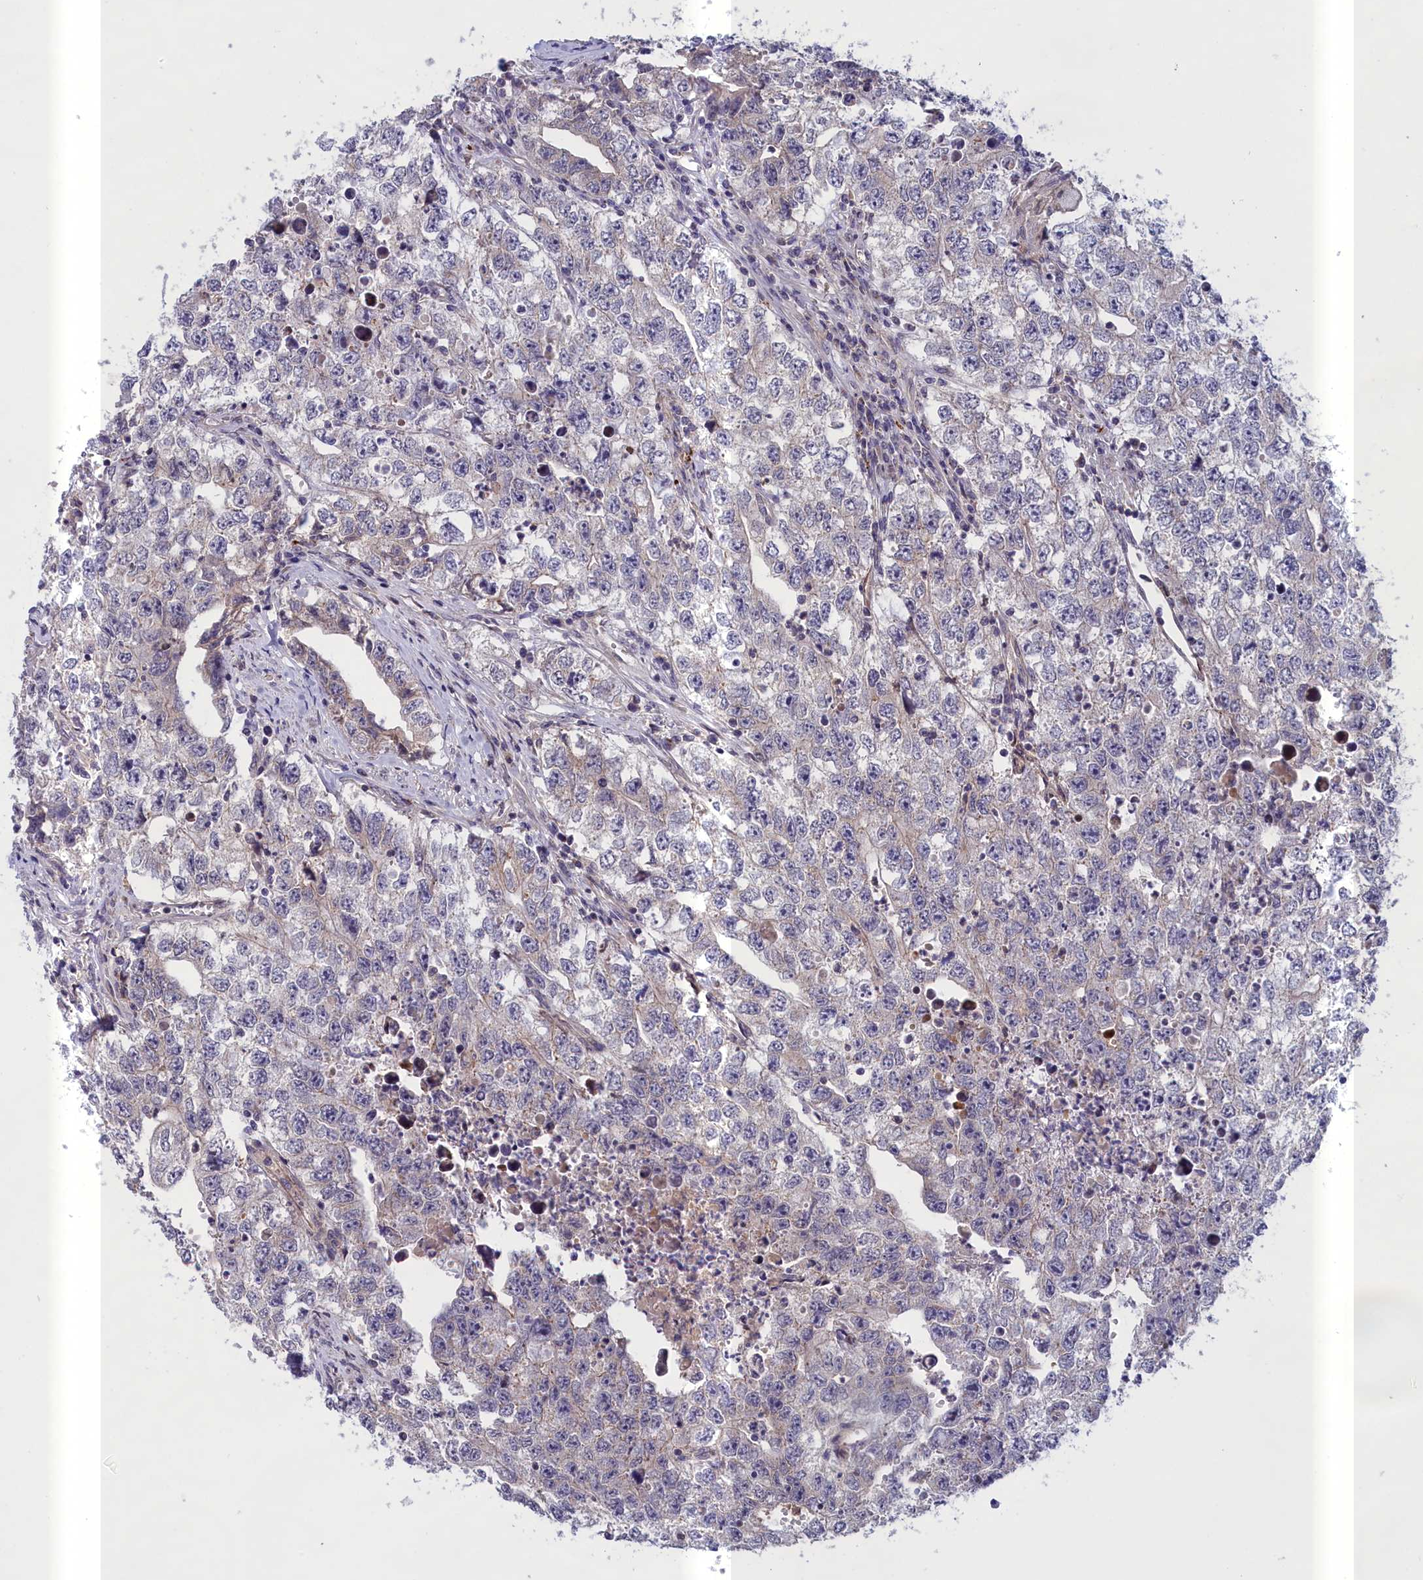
{"staining": {"intensity": "negative", "quantity": "none", "location": "none"}, "tissue": "testis cancer", "cell_type": "Tumor cells", "image_type": "cancer", "snomed": [{"axis": "morphology", "description": "Seminoma, NOS"}, {"axis": "morphology", "description": "Carcinoma, Embryonal, NOS"}, {"axis": "topography", "description": "Testis"}], "caption": "Testis cancer (embryonal carcinoma) stained for a protein using immunohistochemistry (IHC) exhibits no expression tumor cells.", "gene": "IGFALS", "patient": {"sex": "male", "age": 43}}